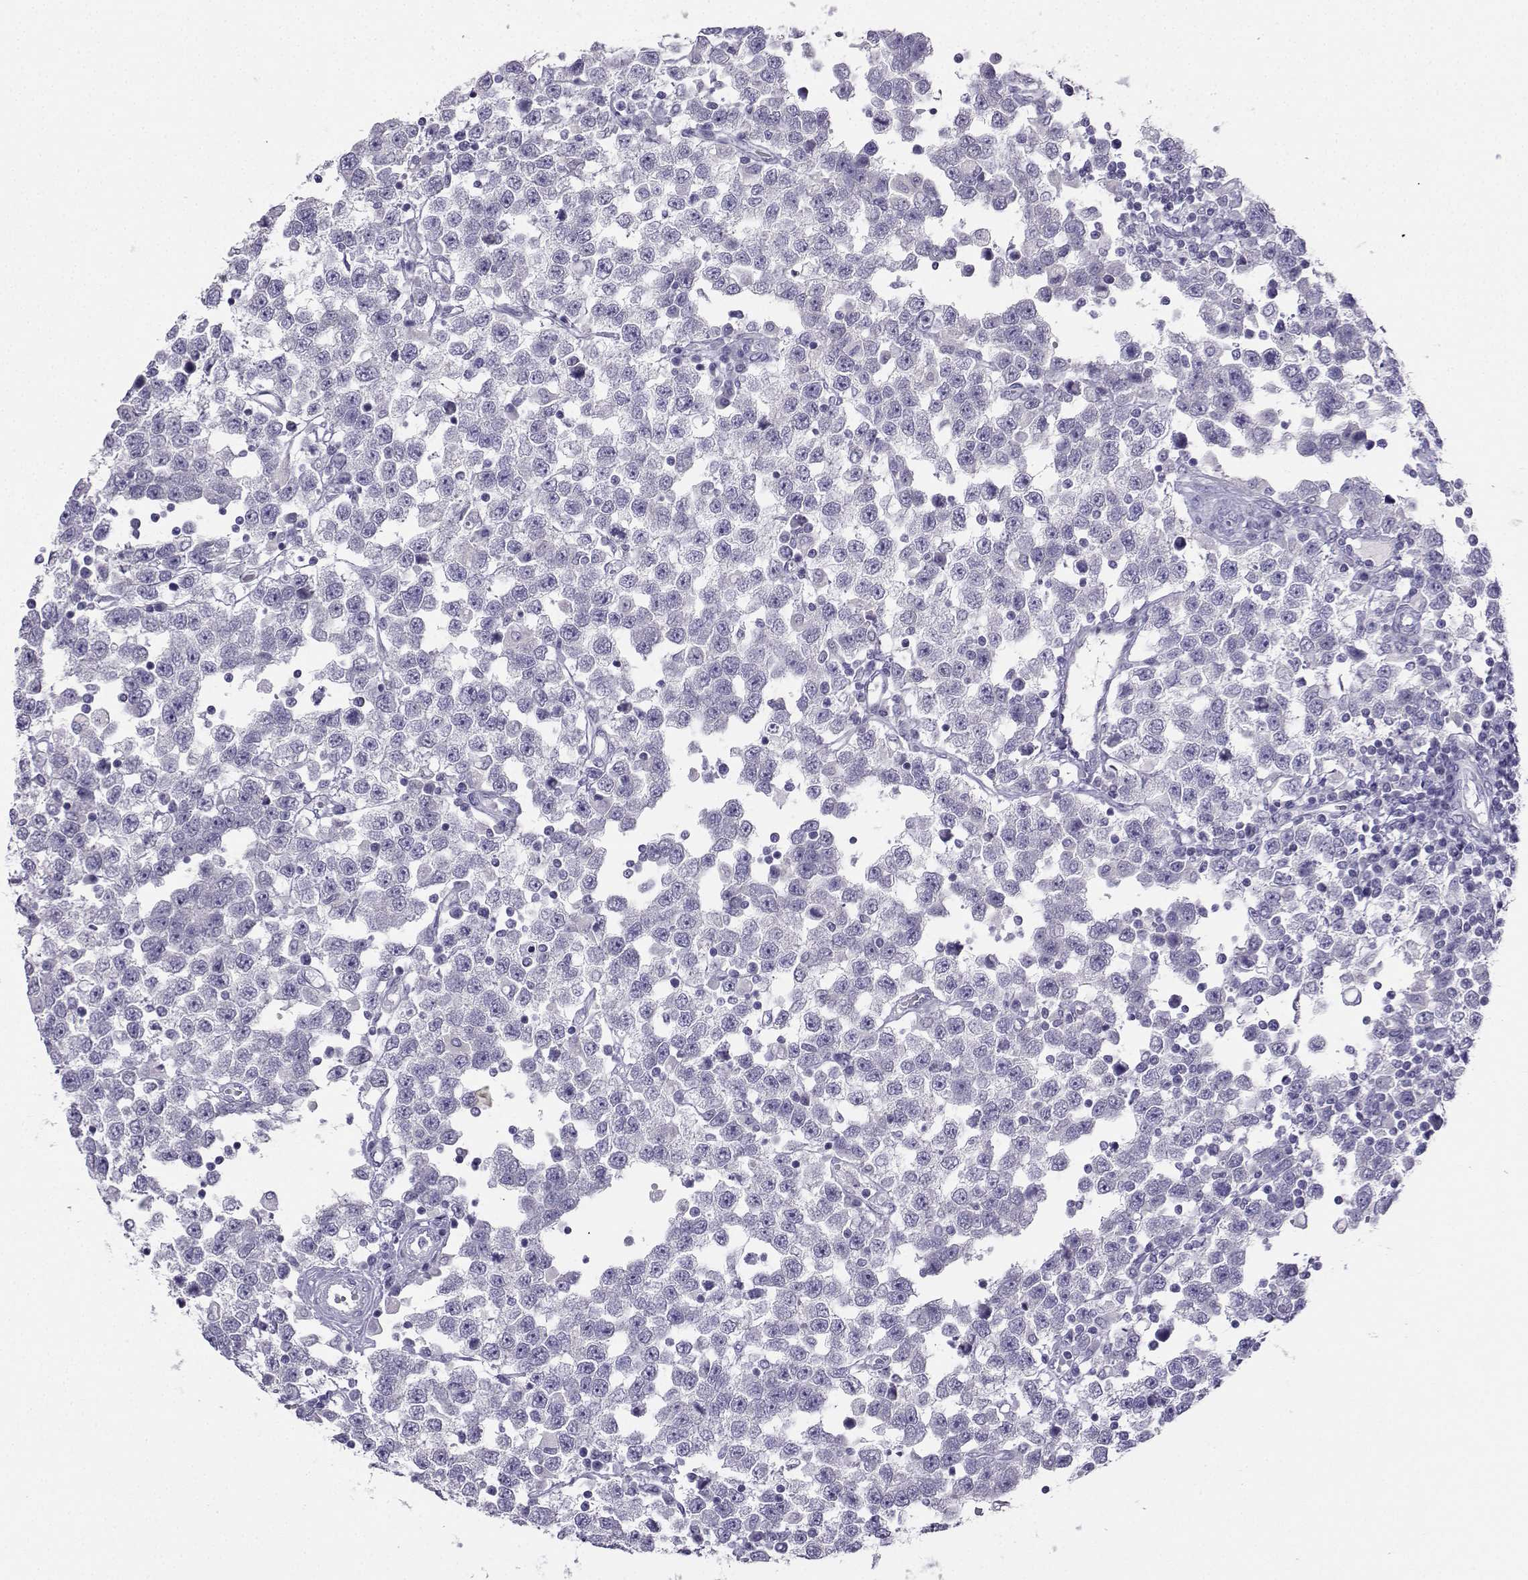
{"staining": {"intensity": "negative", "quantity": "none", "location": "none"}, "tissue": "testis cancer", "cell_type": "Tumor cells", "image_type": "cancer", "snomed": [{"axis": "morphology", "description": "Seminoma, NOS"}, {"axis": "topography", "description": "Testis"}], "caption": "The immunohistochemistry (IHC) photomicrograph has no significant expression in tumor cells of testis seminoma tissue. The staining was performed using DAB to visualize the protein expression in brown, while the nuclei were stained in blue with hematoxylin (Magnification: 20x).", "gene": "FBXO24", "patient": {"sex": "male", "age": 34}}